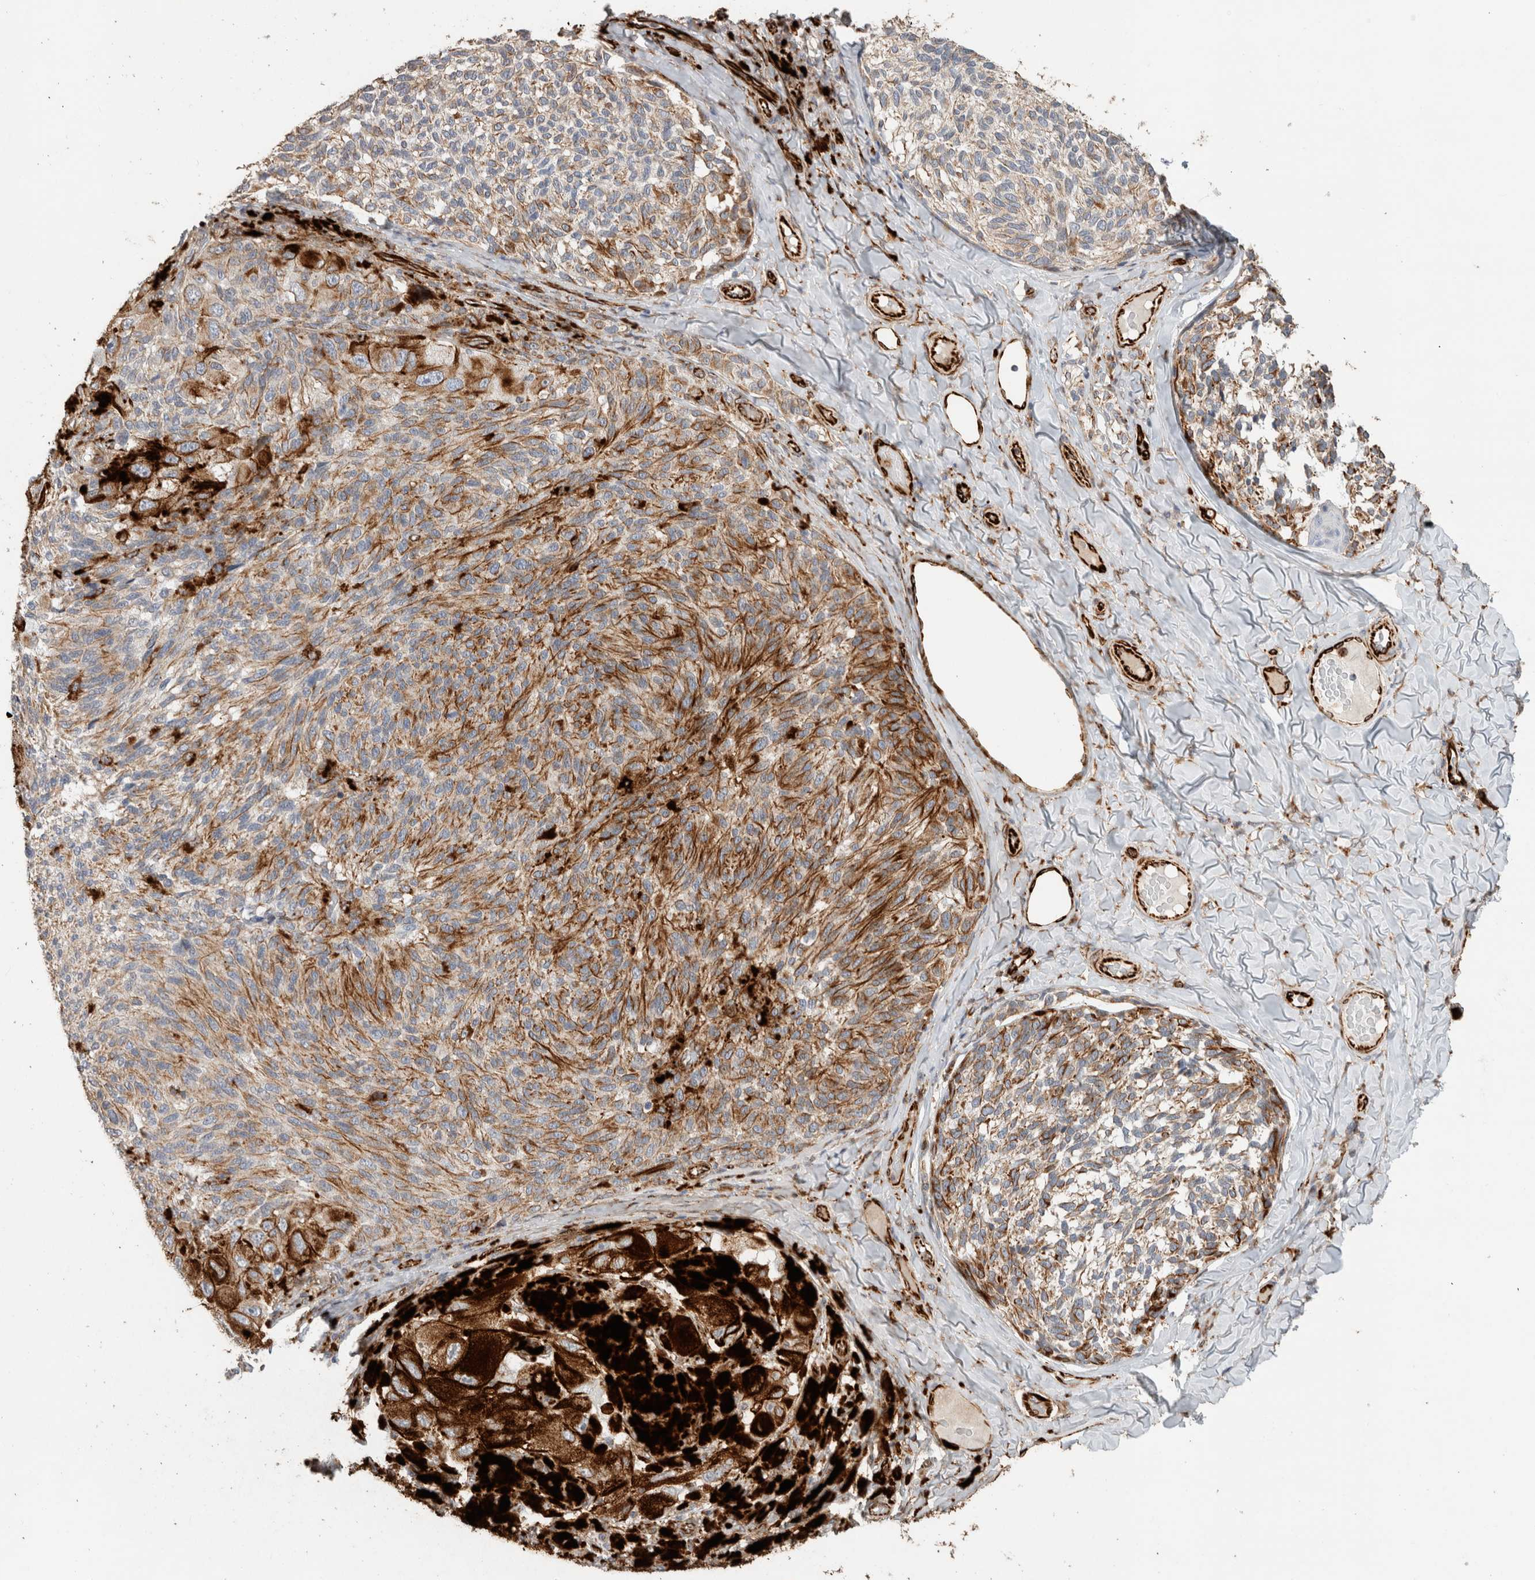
{"staining": {"intensity": "moderate", "quantity": "25%-75%", "location": "cytoplasmic/membranous"}, "tissue": "melanoma", "cell_type": "Tumor cells", "image_type": "cancer", "snomed": [{"axis": "morphology", "description": "Malignant melanoma, NOS"}, {"axis": "topography", "description": "Skin"}], "caption": "Malignant melanoma stained with a brown dye displays moderate cytoplasmic/membranous positive positivity in approximately 25%-75% of tumor cells.", "gene": "LY86", "patient": {"sex": "female", "age": 73}}